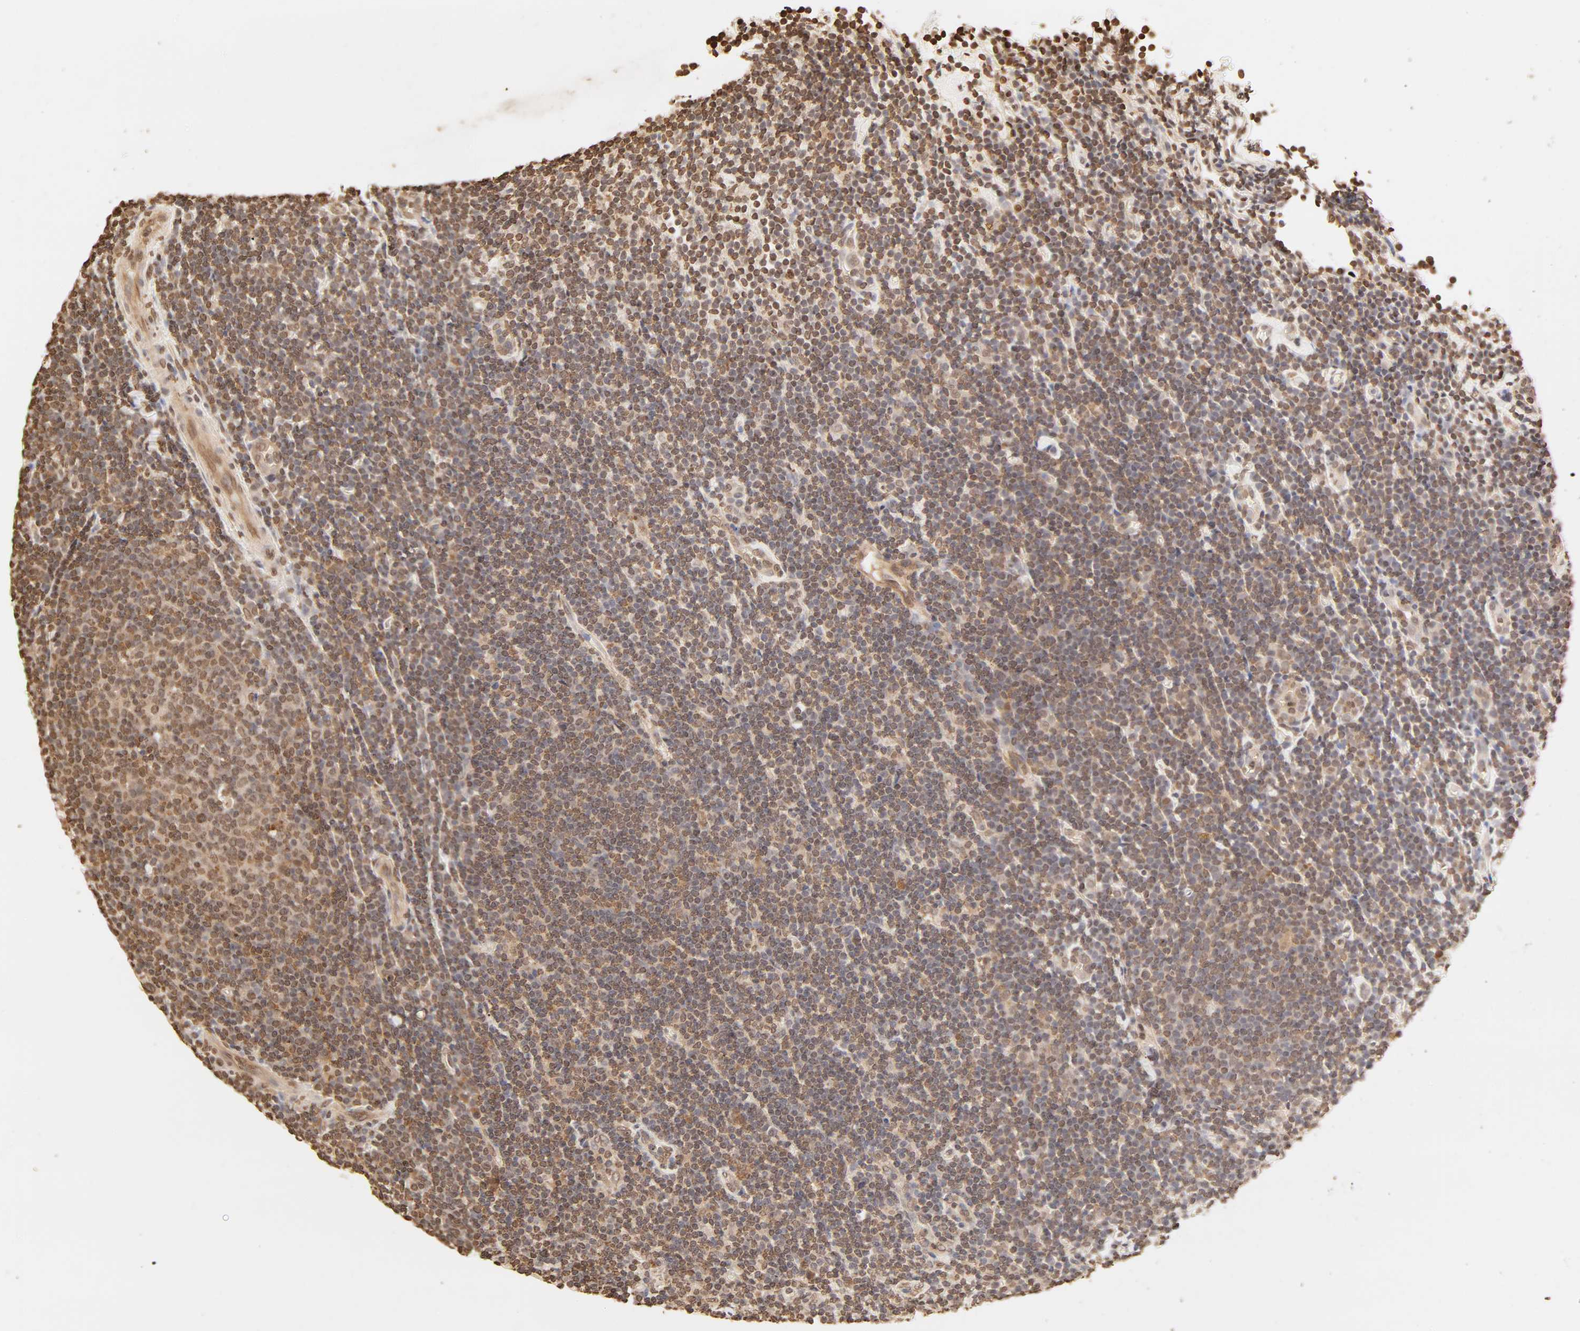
{"staining": {"intensity": "moderate", "quantity": "25%-75%", "location": "cytoplasmic/membranous,nuclear"}, "tissue": "lymphoma", "cell_type": "Tumor cells", "image_type": "cancer", "snomed": [{"axis": "morphology", "description": "Malignant lymphoma, non-Hodgkin's type, Low grade"}, {"axis": "topography", "description": "Lymph node"}], "caption": "Immunohistochemical staining of lymphoma reveals medium levels of moderate cytoplasmic/membranous and nuclear protein staining in approximately 25%-75% of tumor cells.", "gene": "TBL1X", "patient": {"sex": "male", "age": 70}}